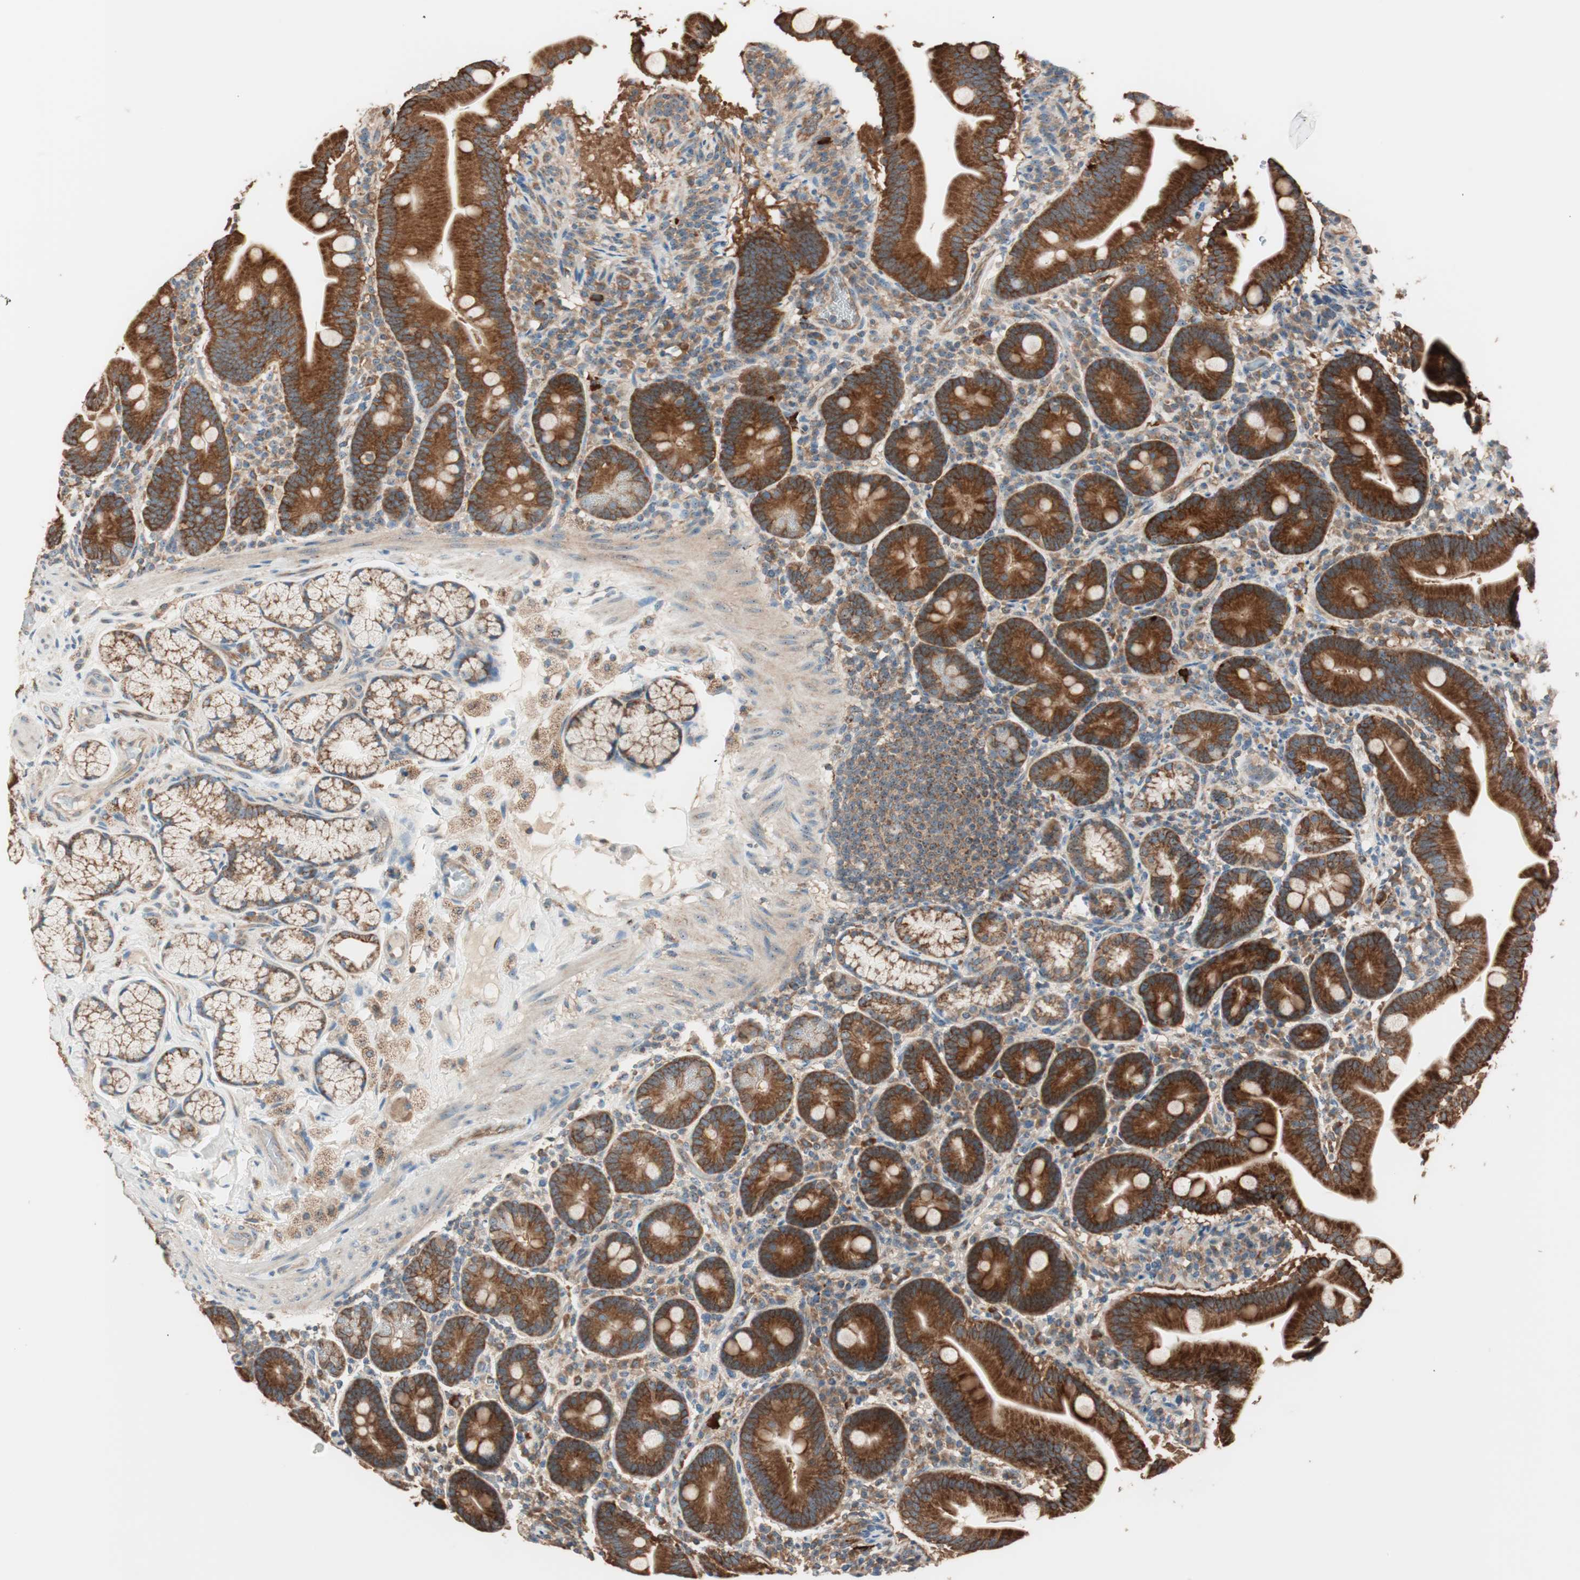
{"staining": {"intensity": "strong", "quantity": ">75%", "location": "cytoplasmic/membranous"}, "tissue": "duodenum", "cell_type": "Glandular cells", "image_type": "normal", "snomed": [{"axis": "morphology", "description": "Normal tissue, NOS"}, {"axis": "topography", "description": "Duodenum"}], "caption": "Duodenum stained for a protein (brown) exhibits strong cytoplasmic/membranous positive staining in approximately >75% of glandular cells.", "gene": "CC2D1A", "patient": {"sex": "male", "age": 54}}